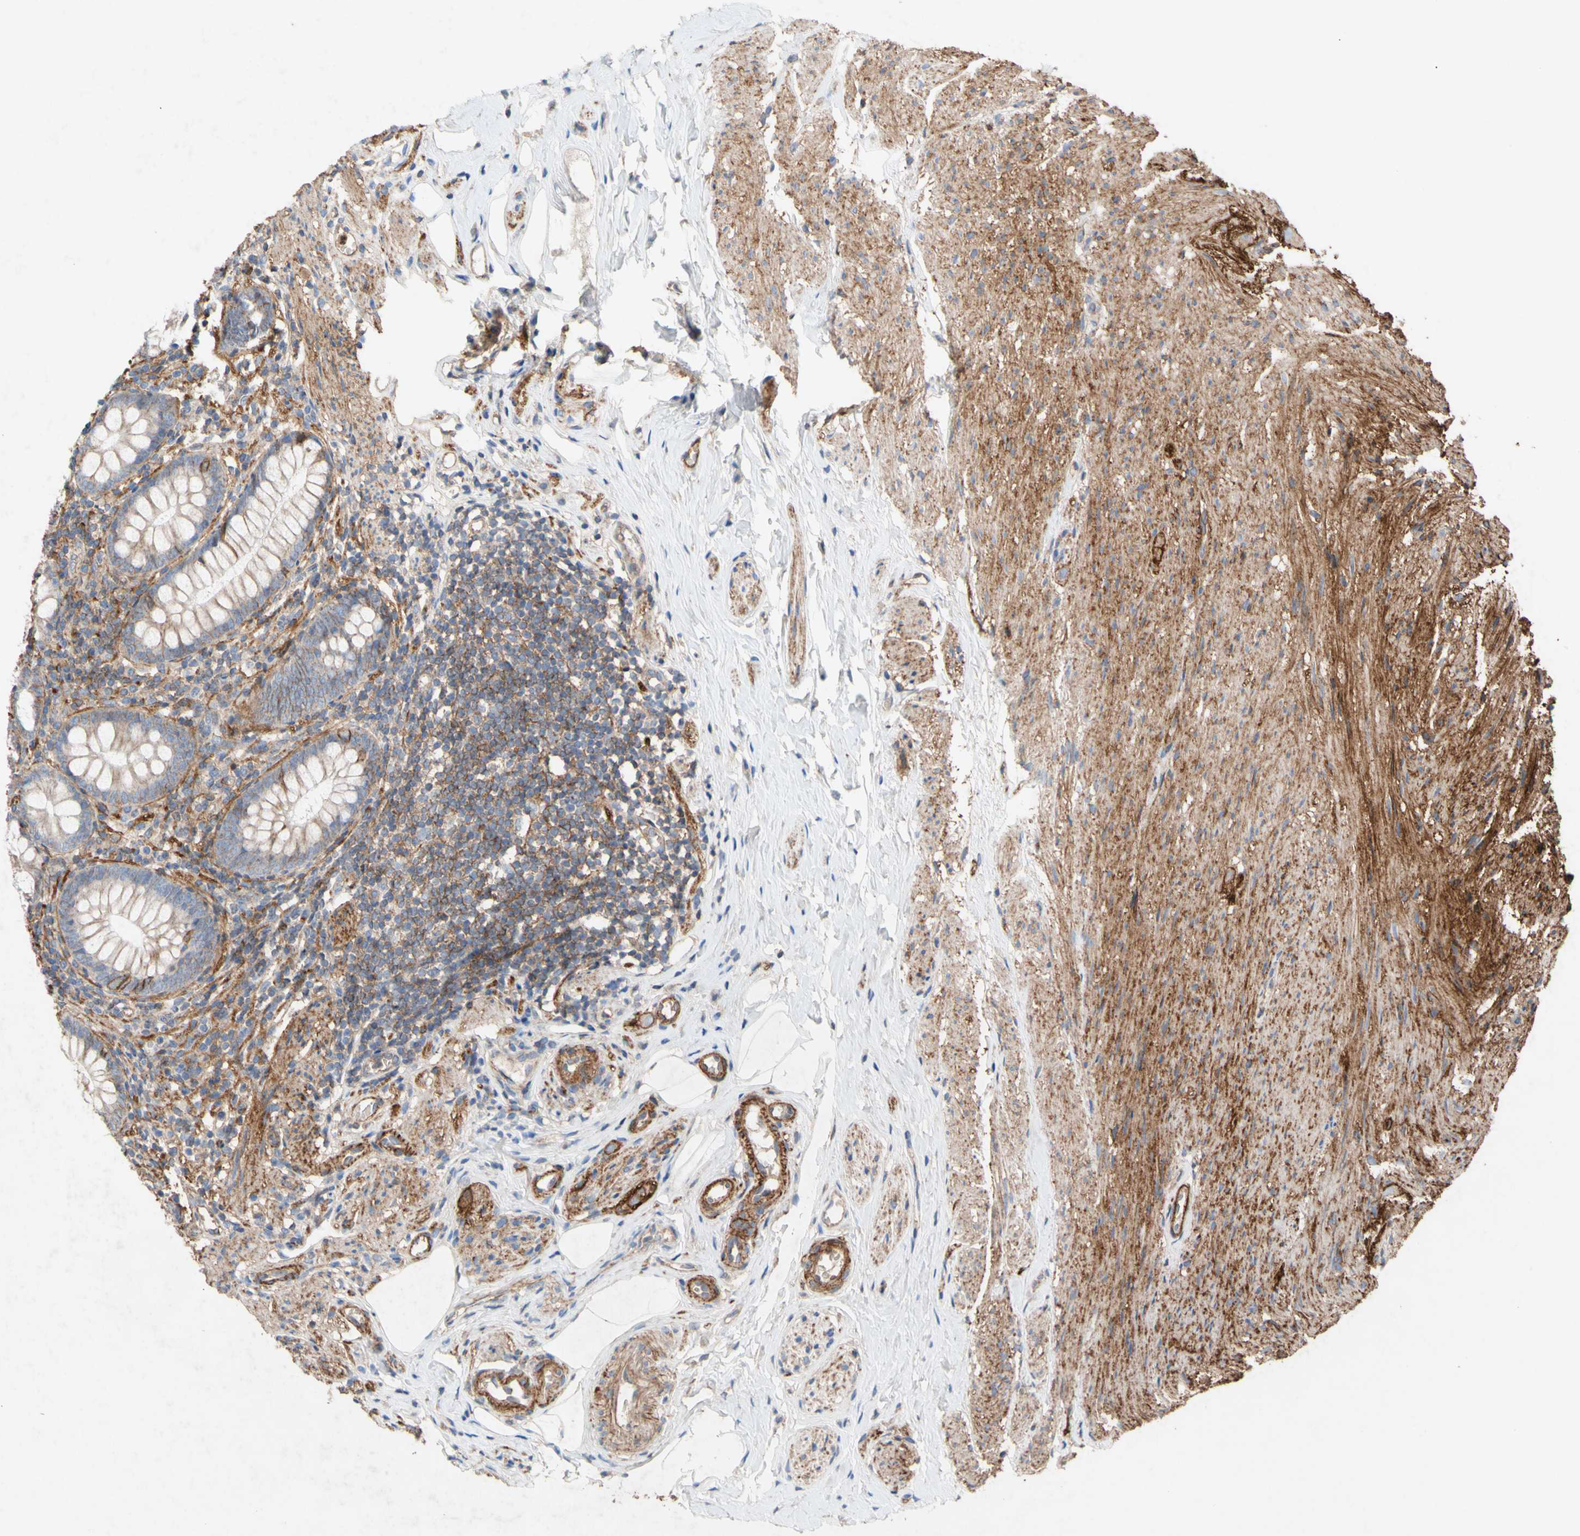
{"staining": {"intensity": "strong", "quantity": "<25%", "location": "cytoplasmic/membranous"}, "tissue": "appendix", "cell_type": "Glandular cells", "image_type": "normal", "snomed": [{"axis": "morphology", "description": "Normal tissue, NOS"}, {"axis": "topography", "description": "Appendix"}], "caption": "Appendix stained with IHC displays strong cytoplasmic/membranous expression in approximately <25% of glandular cells.", "gene": "ATP2A3", "patient": {"sex": "female", "age": 77}}